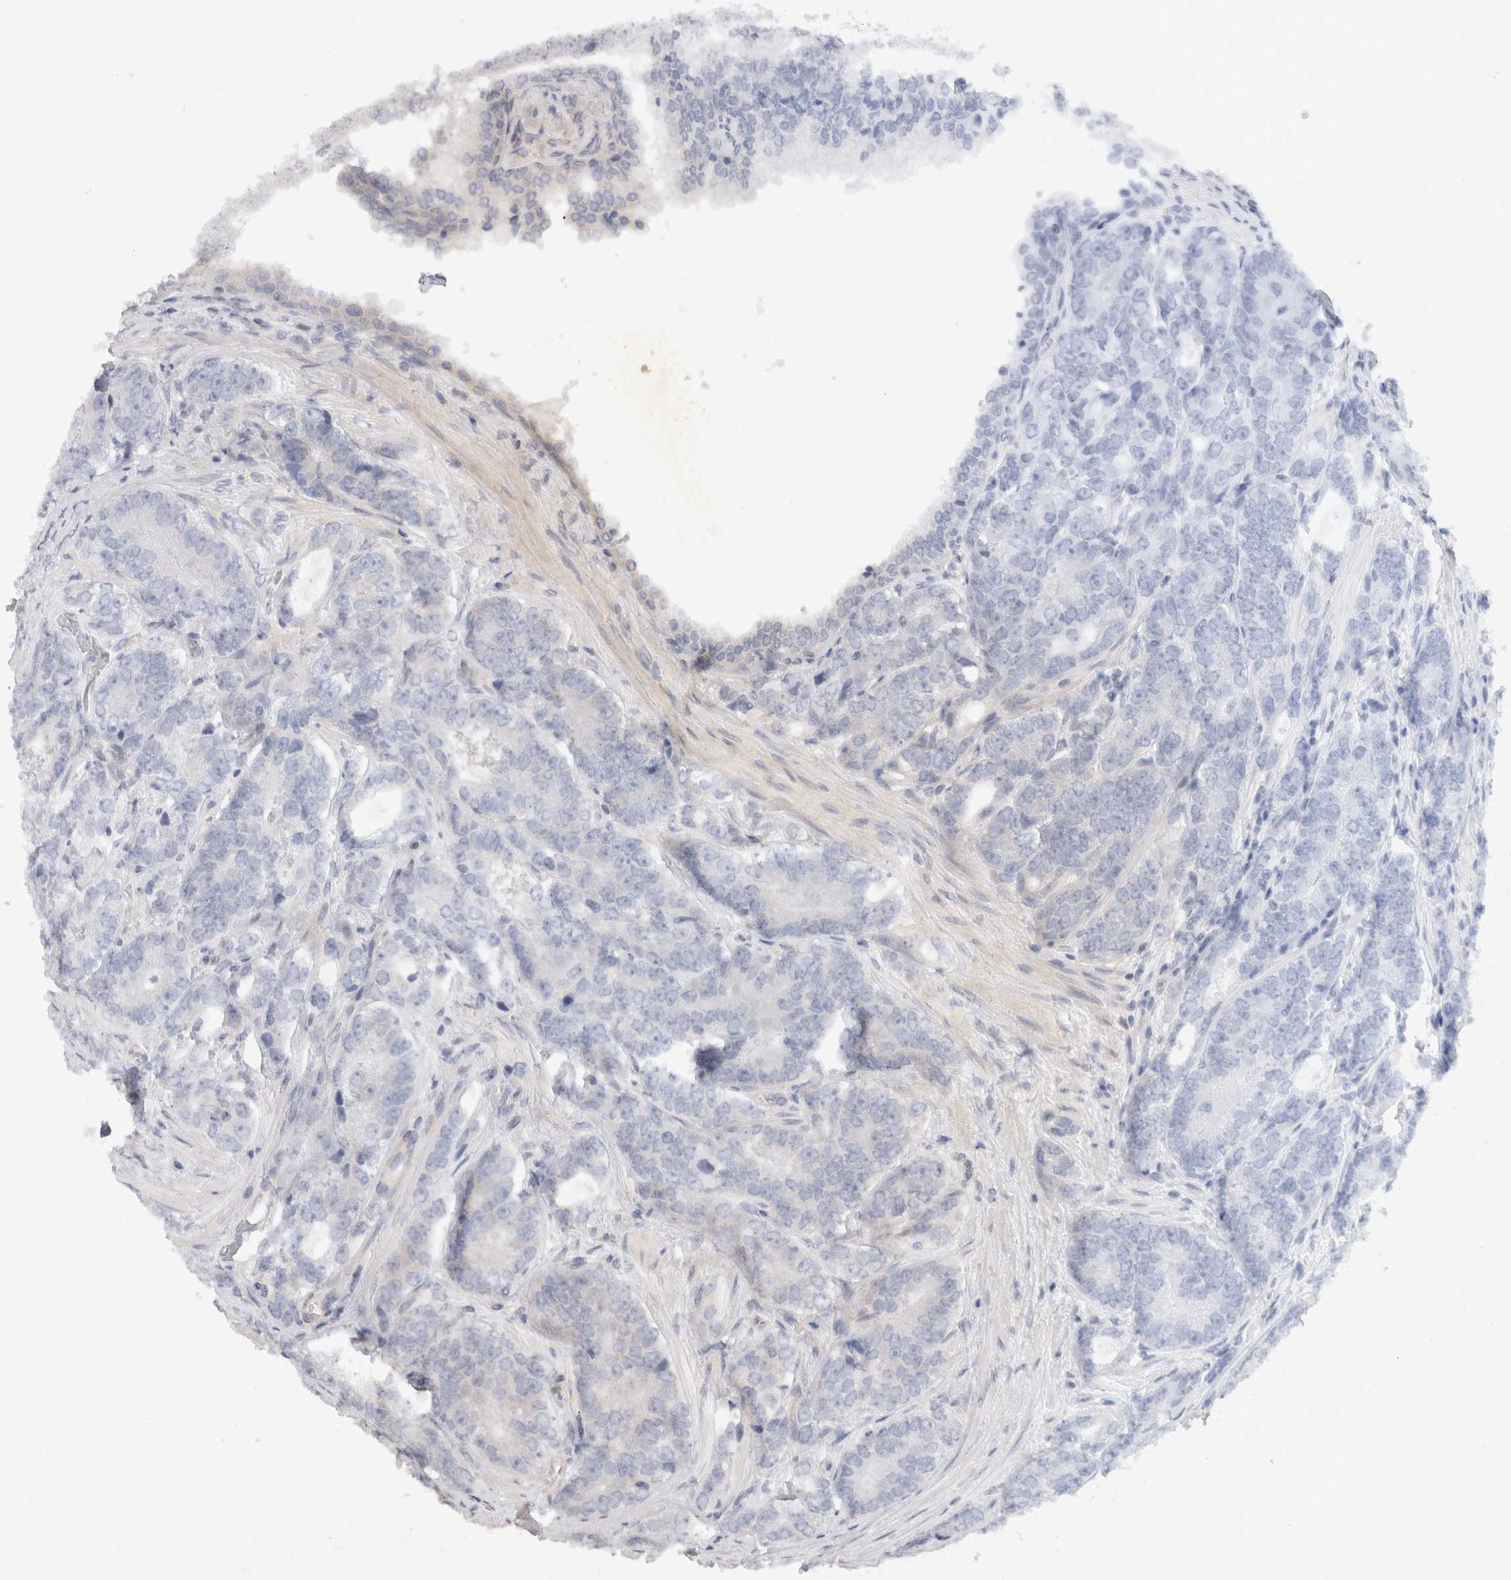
{"staining": {"intensity": "negative", "quantity": "none", "location": "none"}, "tissue": "prostate cancer", "cell_type": "Tumor cells", "image_type": "cancer", "snomed": [{"axis": "morphology", "description": "Adenocarcinoma, High grade"}, {"axis": "topography", "description": "Prostate"}], "caption": "Histopathology image shows no protein expression in tumor cells of prostate cancer (high-grade adenocarcinoma) tissue.", "gene": "SYTL5", "patient": {"sex": "male", "age": 56}}